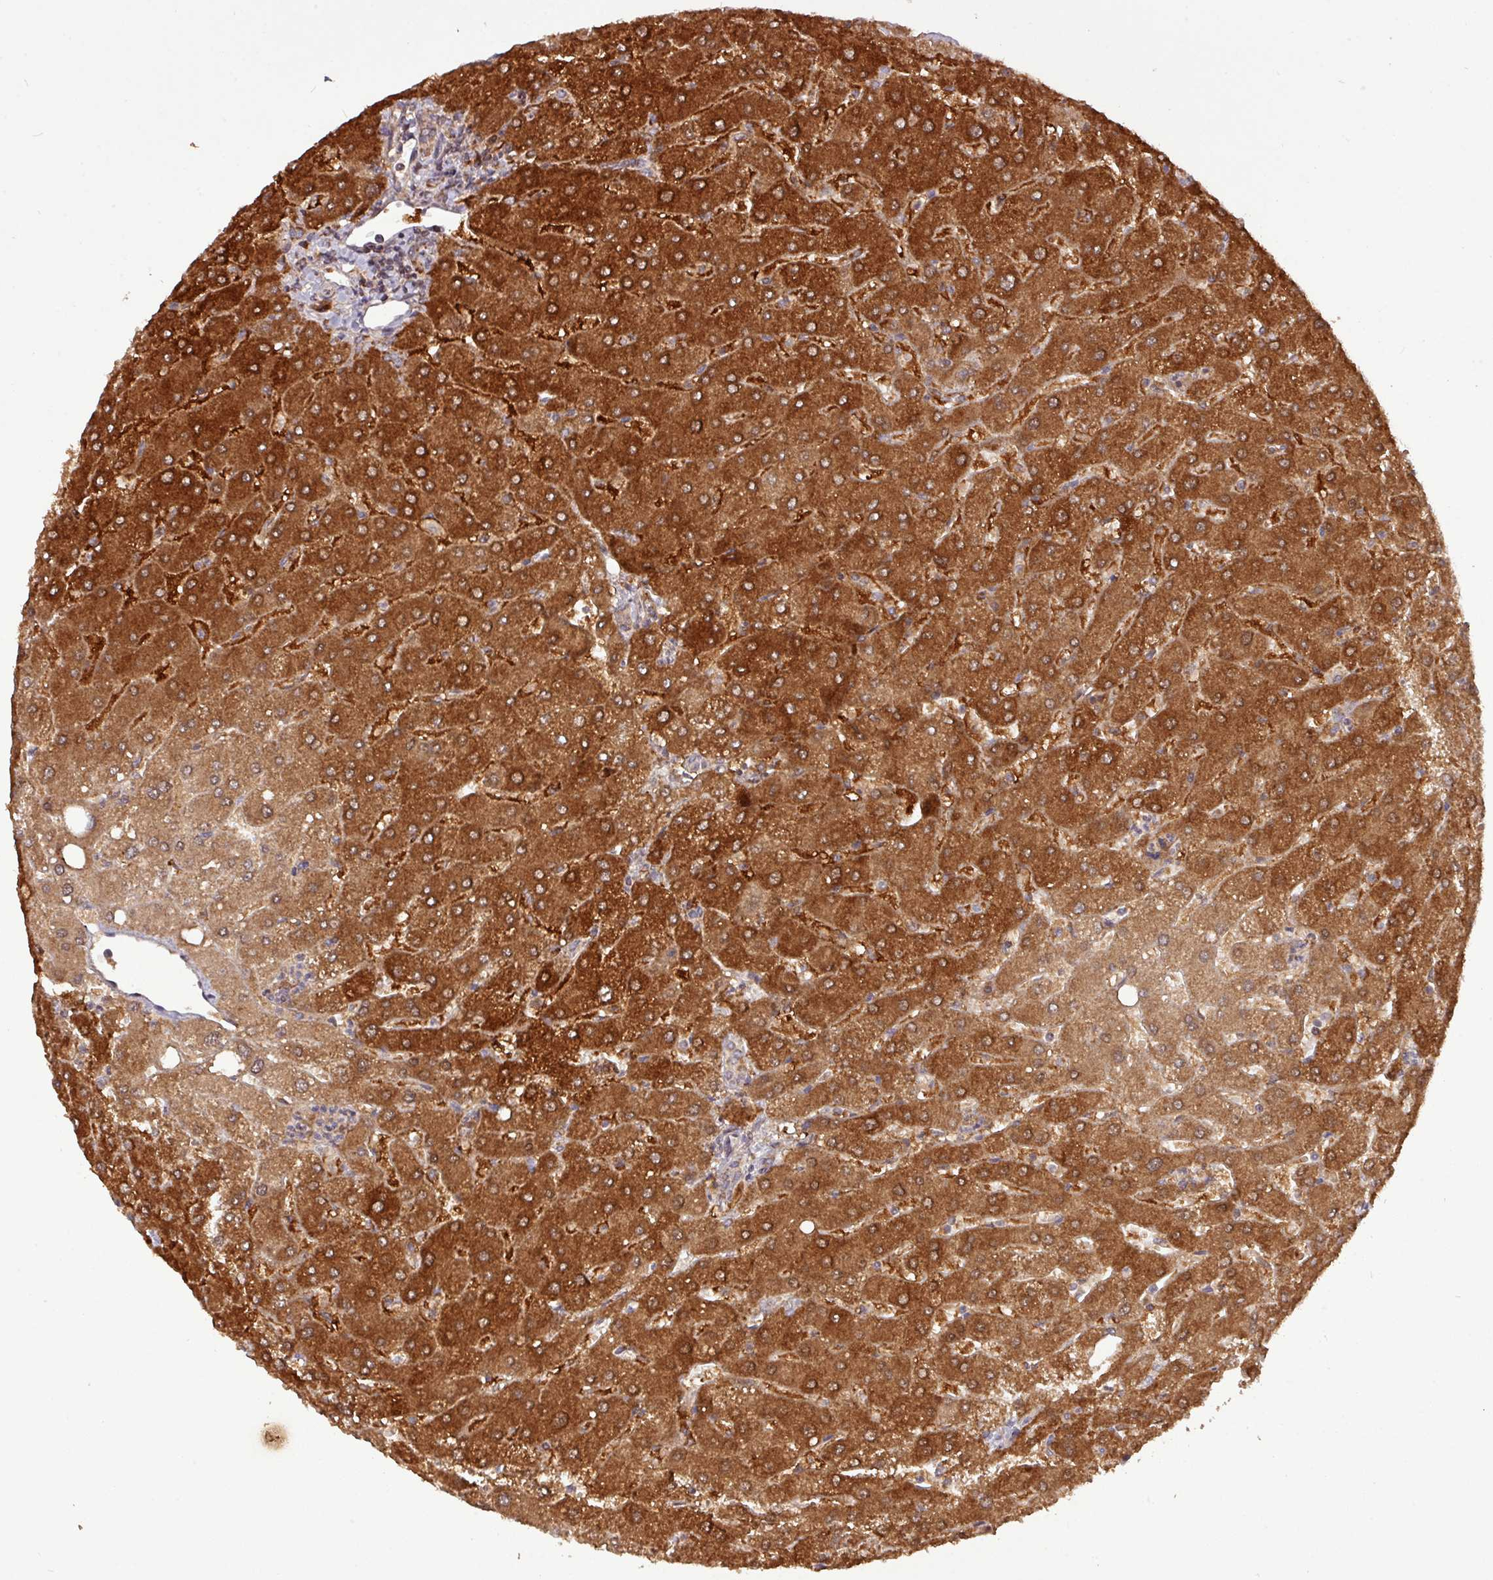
{"staining": {"intensity": "weak", "quantity": ">75%", "location": "cytoplasmic/membranous"}, "tissue": "liver", "cell_type": "Cholangiocytes", "image_type": "normal", "snomed": [{"axis": "morphology", "description": "Normal tissue, NOS"}, {"axis": "topography", "description": "Liver"}], "caption": "Human liver stained with a brown dye displays weak cytoplasmic/membranous positive positivity in approximately >75% of cholangiocytes.", "gene": "YPEL1", "patient": {"sex": "male", "age": 67}}